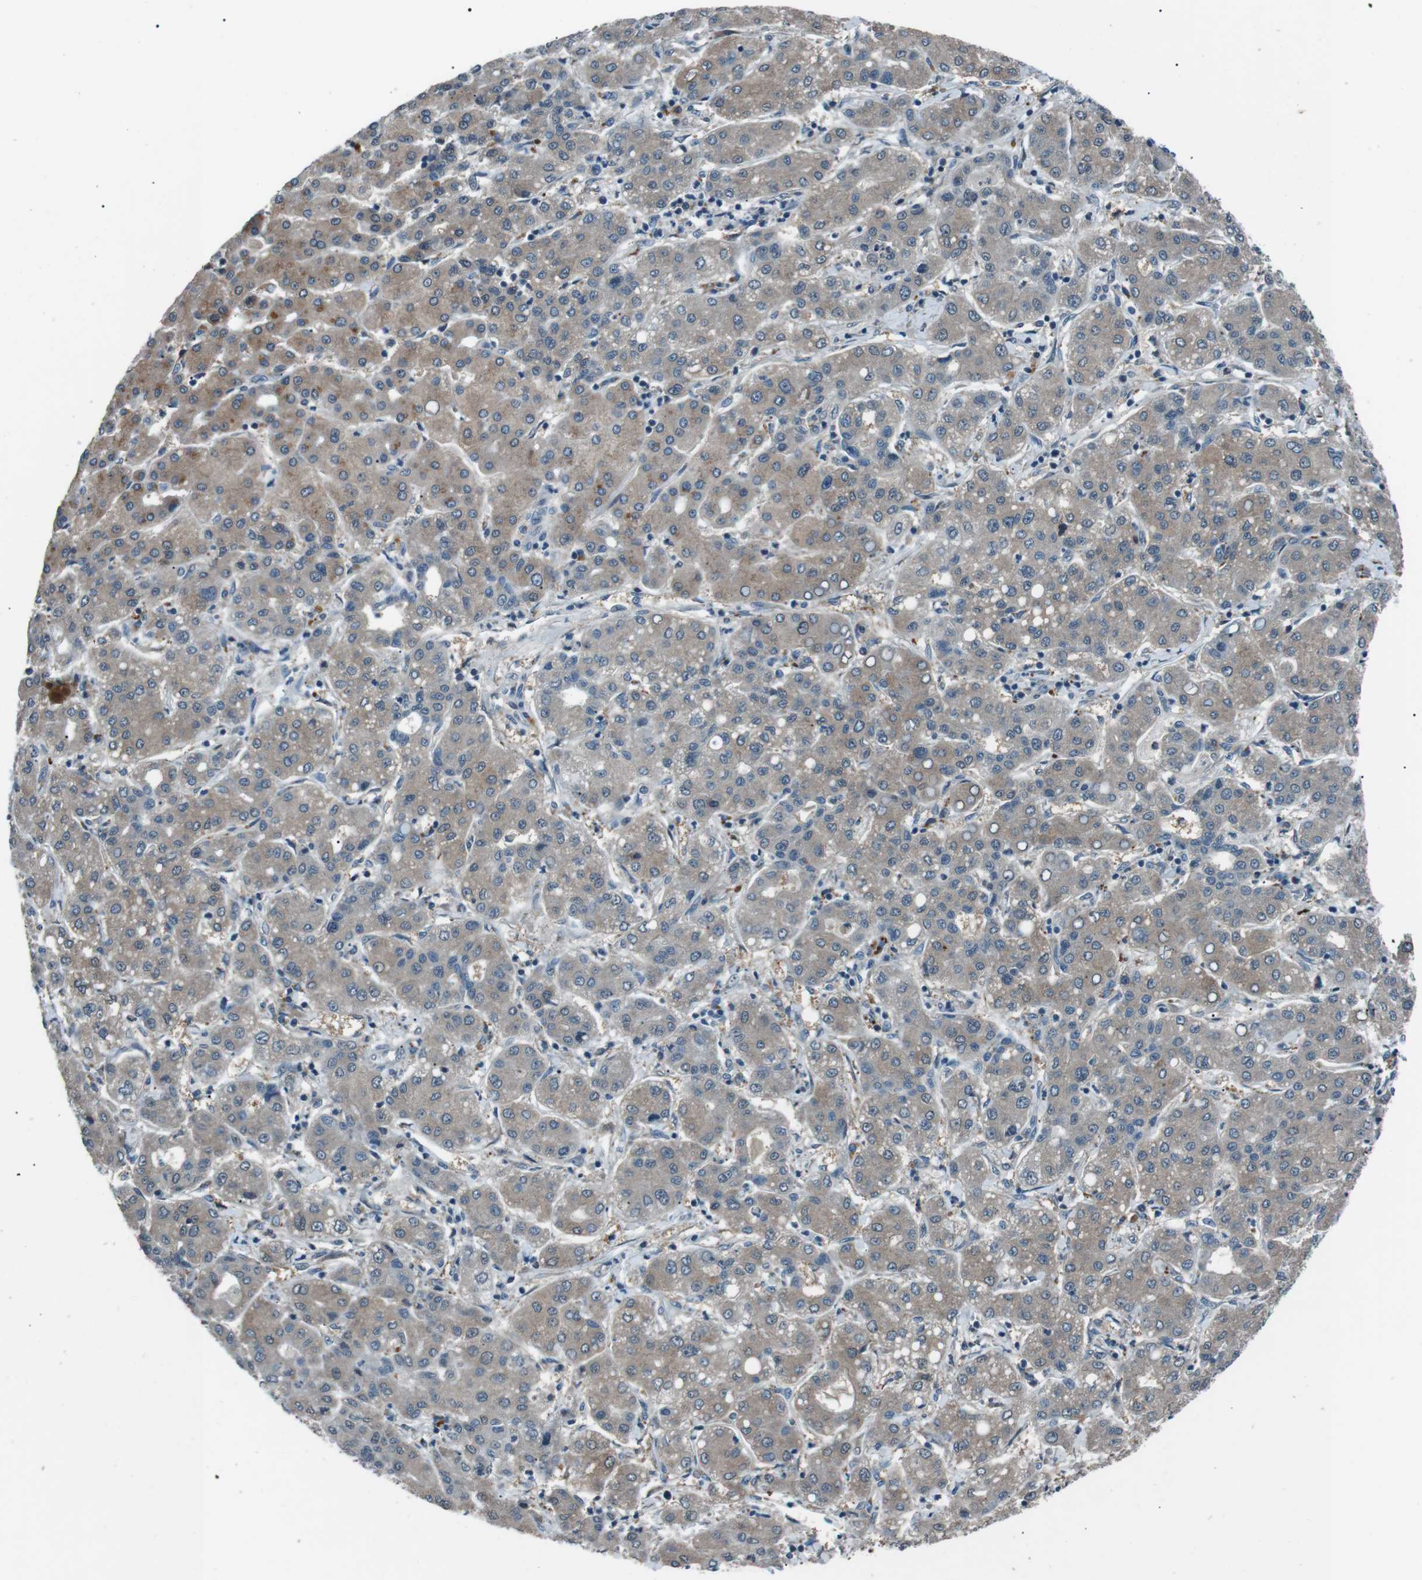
{"staining": {"intensity": "weak", "quantity": "<25%", "location": "cytoplasmic/membranous"}, "tissue": "liver cancer", "cell_type": "Tumor cells", "image_type": "cancer", "snomed": [{"axis": "morphology", "description": "Carcinoma, Hepatocellular, NOS"}, {"axis": "topography", "description": "Liver"}], "caption": "Human hepatocellular carcinoma (liver) stained for a protein using immunohistochemistry (IHC) displays no staining in tumor cells.", "gene": "LRIG2", "patient": {"sex": "male", "age": 65}}